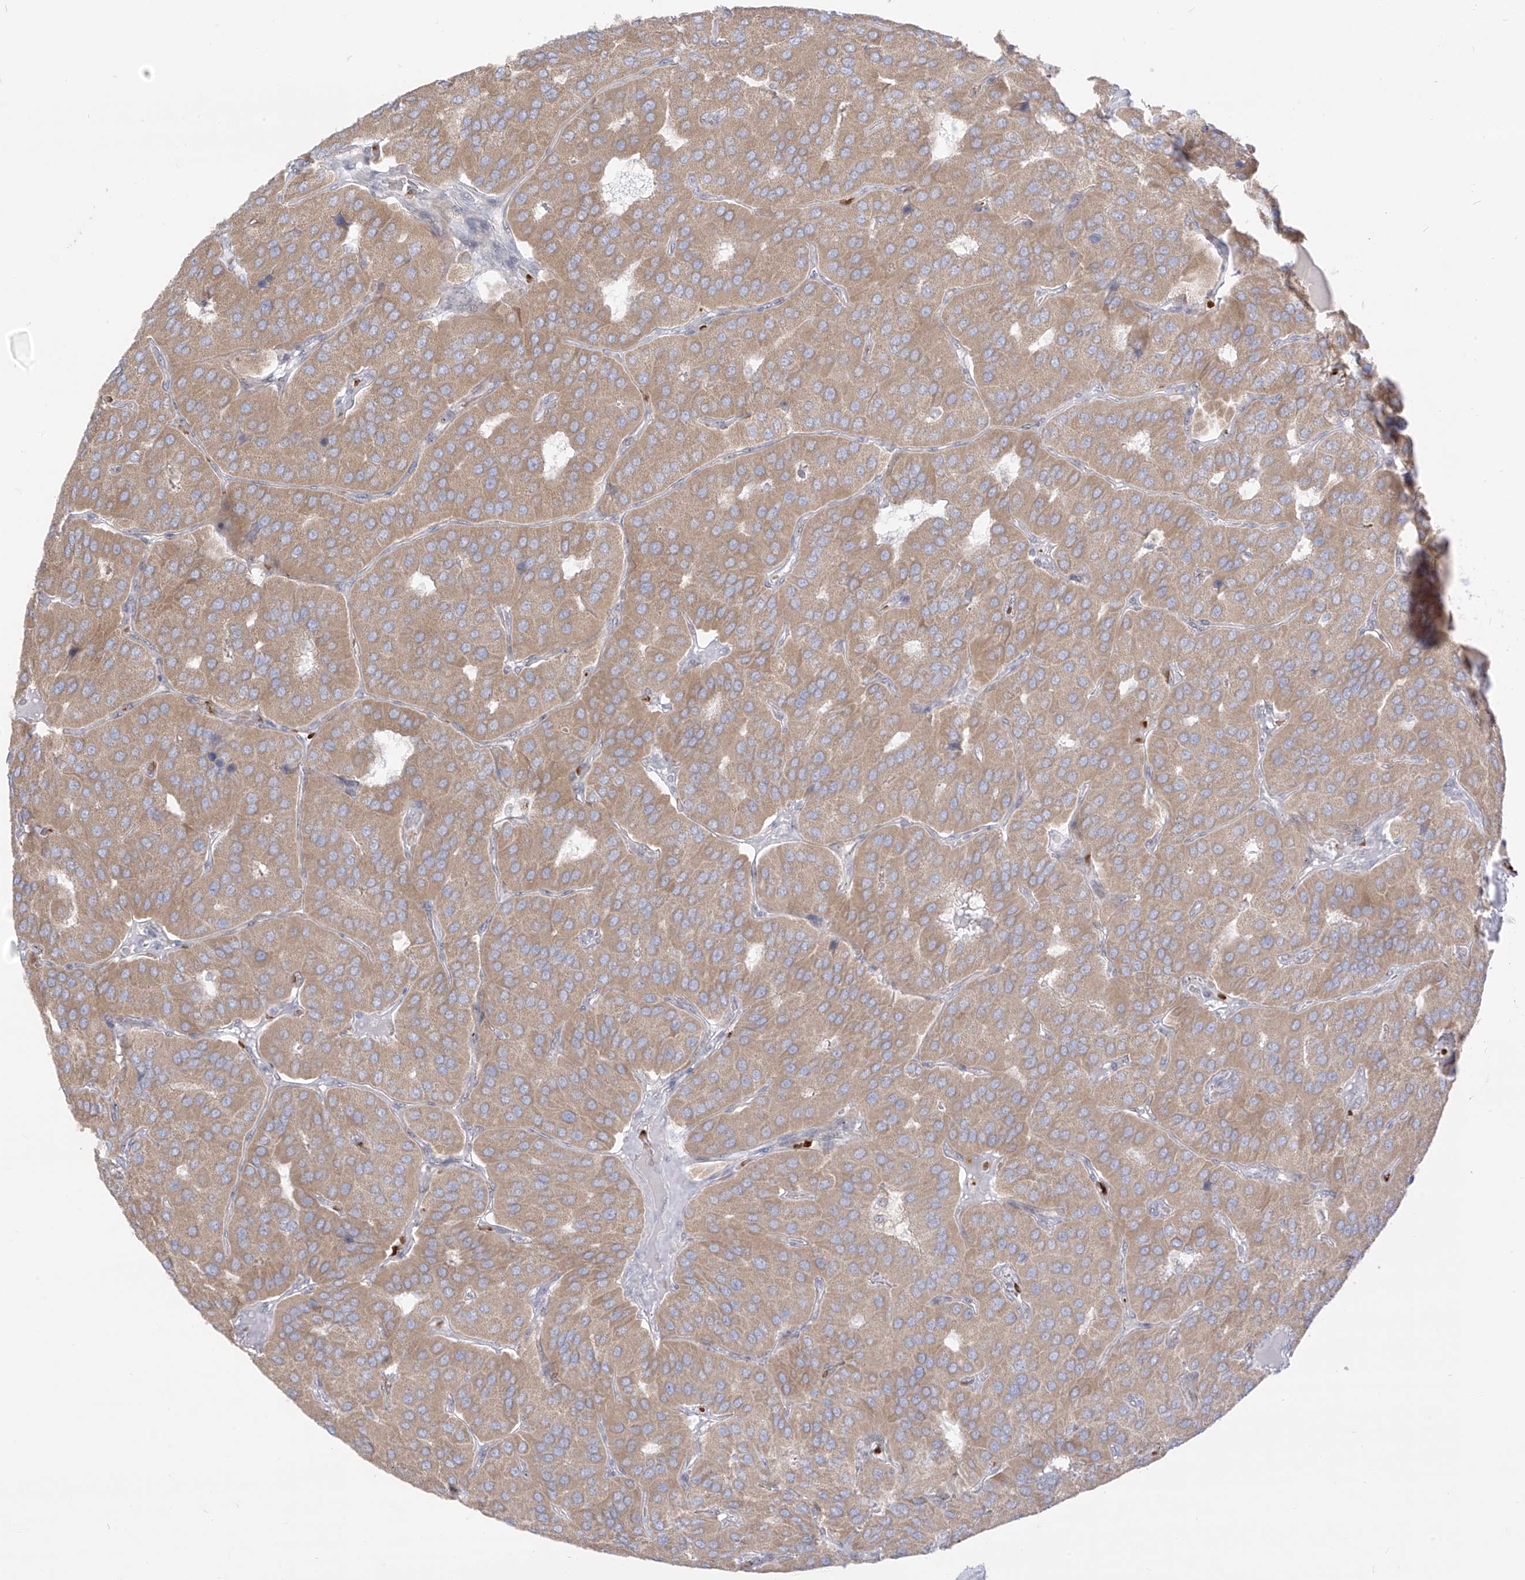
{"staining": {"intensity": "weak", "quantity": ">75%", "location": "cytoplasmic/membranous"}, "tissue": "parathyroid gland", "cell_type": "Glandular cells", "image_type": "normal", "snomed": [{"axis": "morphology", "description": "Normal tissue, NOS"}, {"axis": "morphology", "description": "Adenoma, NOS"}, {"axis": "topography", "description": "Parathyroid gland"}], "caption": "Protein staining reveals weak cytoplasmic/membranous expression in about >75% of glandular cells in unremarkable parathyroid gland.", "gene": "ARHGEF40", "patient": {"sex": "female", "age": 86}}